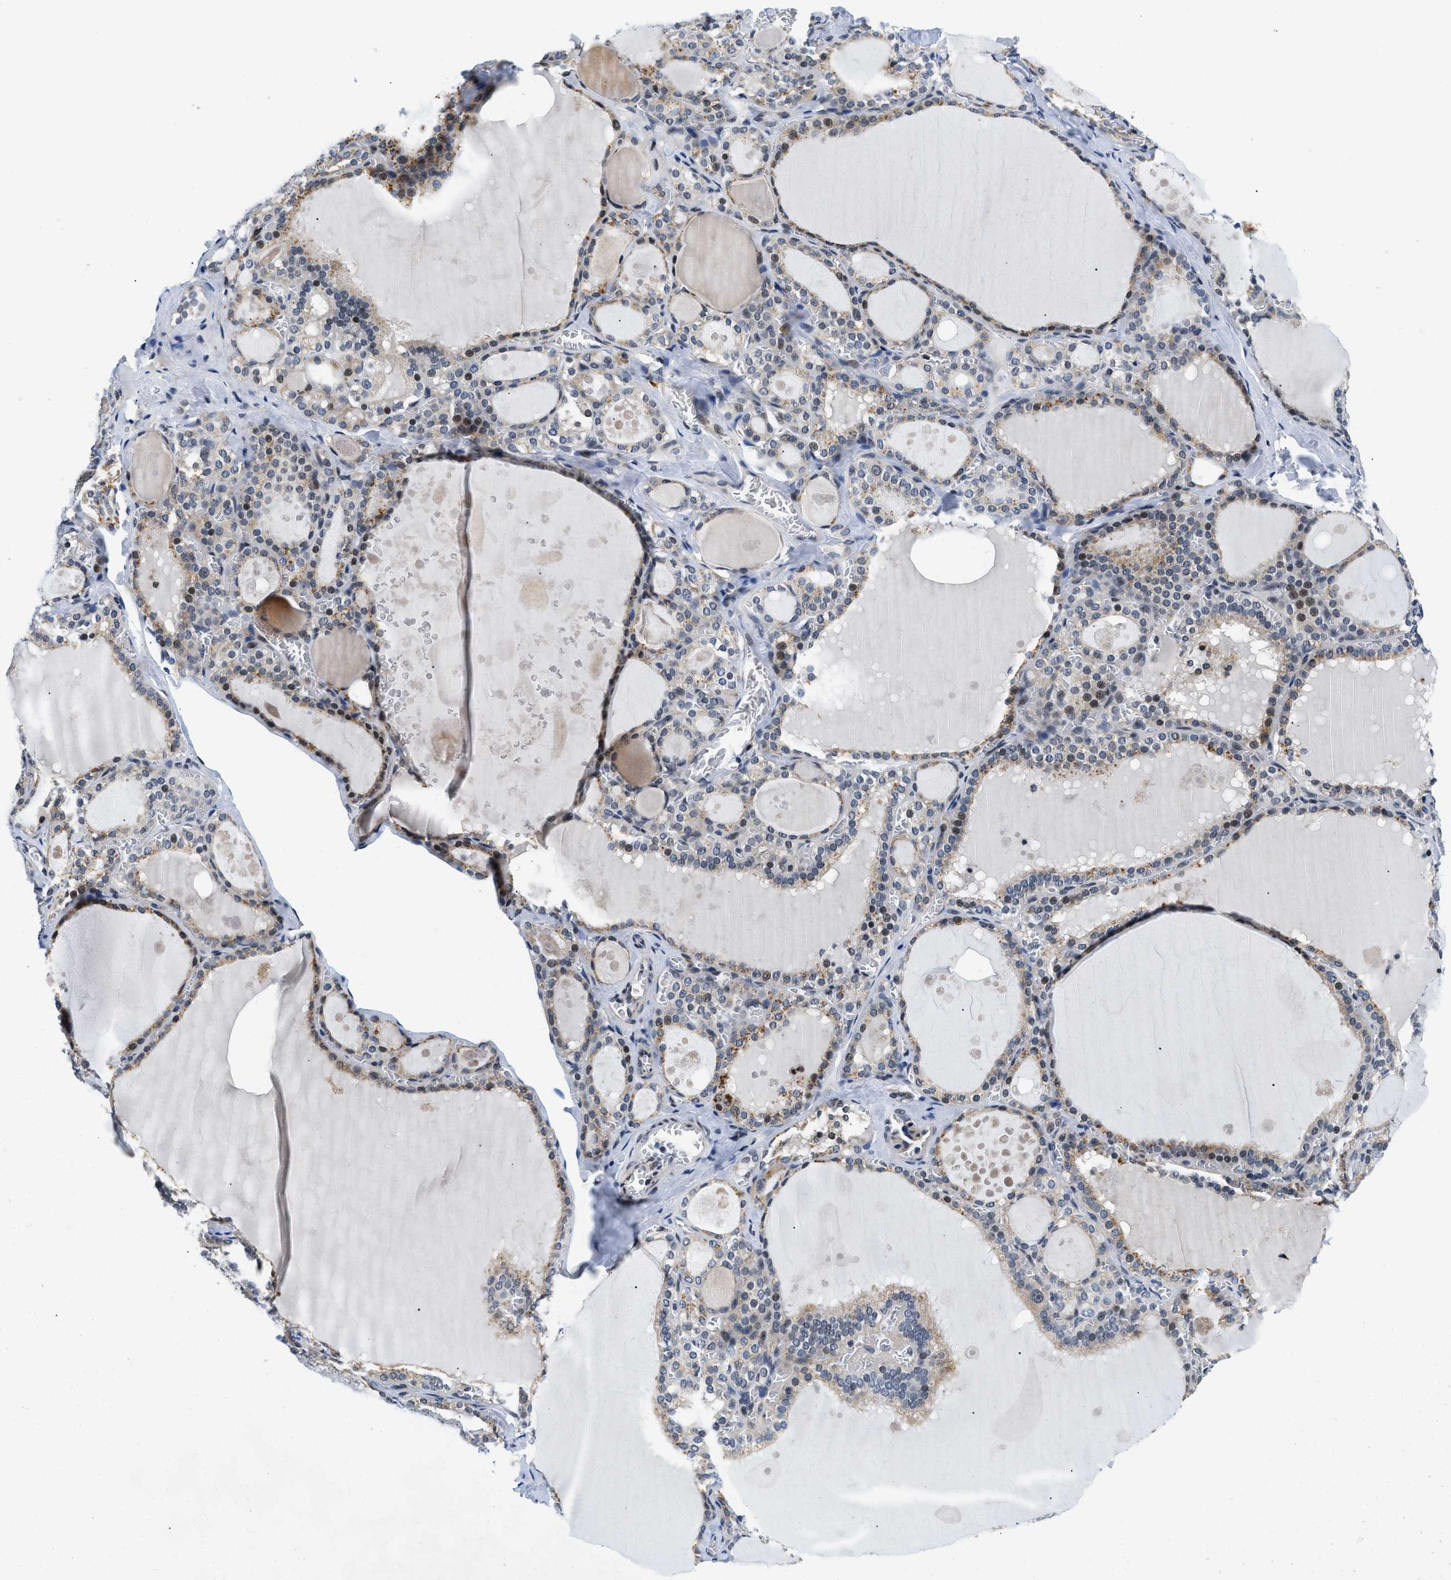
{"staining": {"intensity": "moderate", "quantity": "25%-75%", "location": "cytoplasmic/membranous"}, "tissue": "thyroid gland", "cell_type": "Glandular cells", "image_type": "normal", "snomed": [{"axis": "morphology", "description": "Normal tissue, NOS"}, {"axis": "topography", "description": "Thyroid gland"}], "caption": "Glandular cells reveal moderate cytoplasmic/membranous positivity in about 25%-75% of cells in benign thyroid gland.", "gene": "IKBKE", "patient": {"sex": "male", "age": 56}}